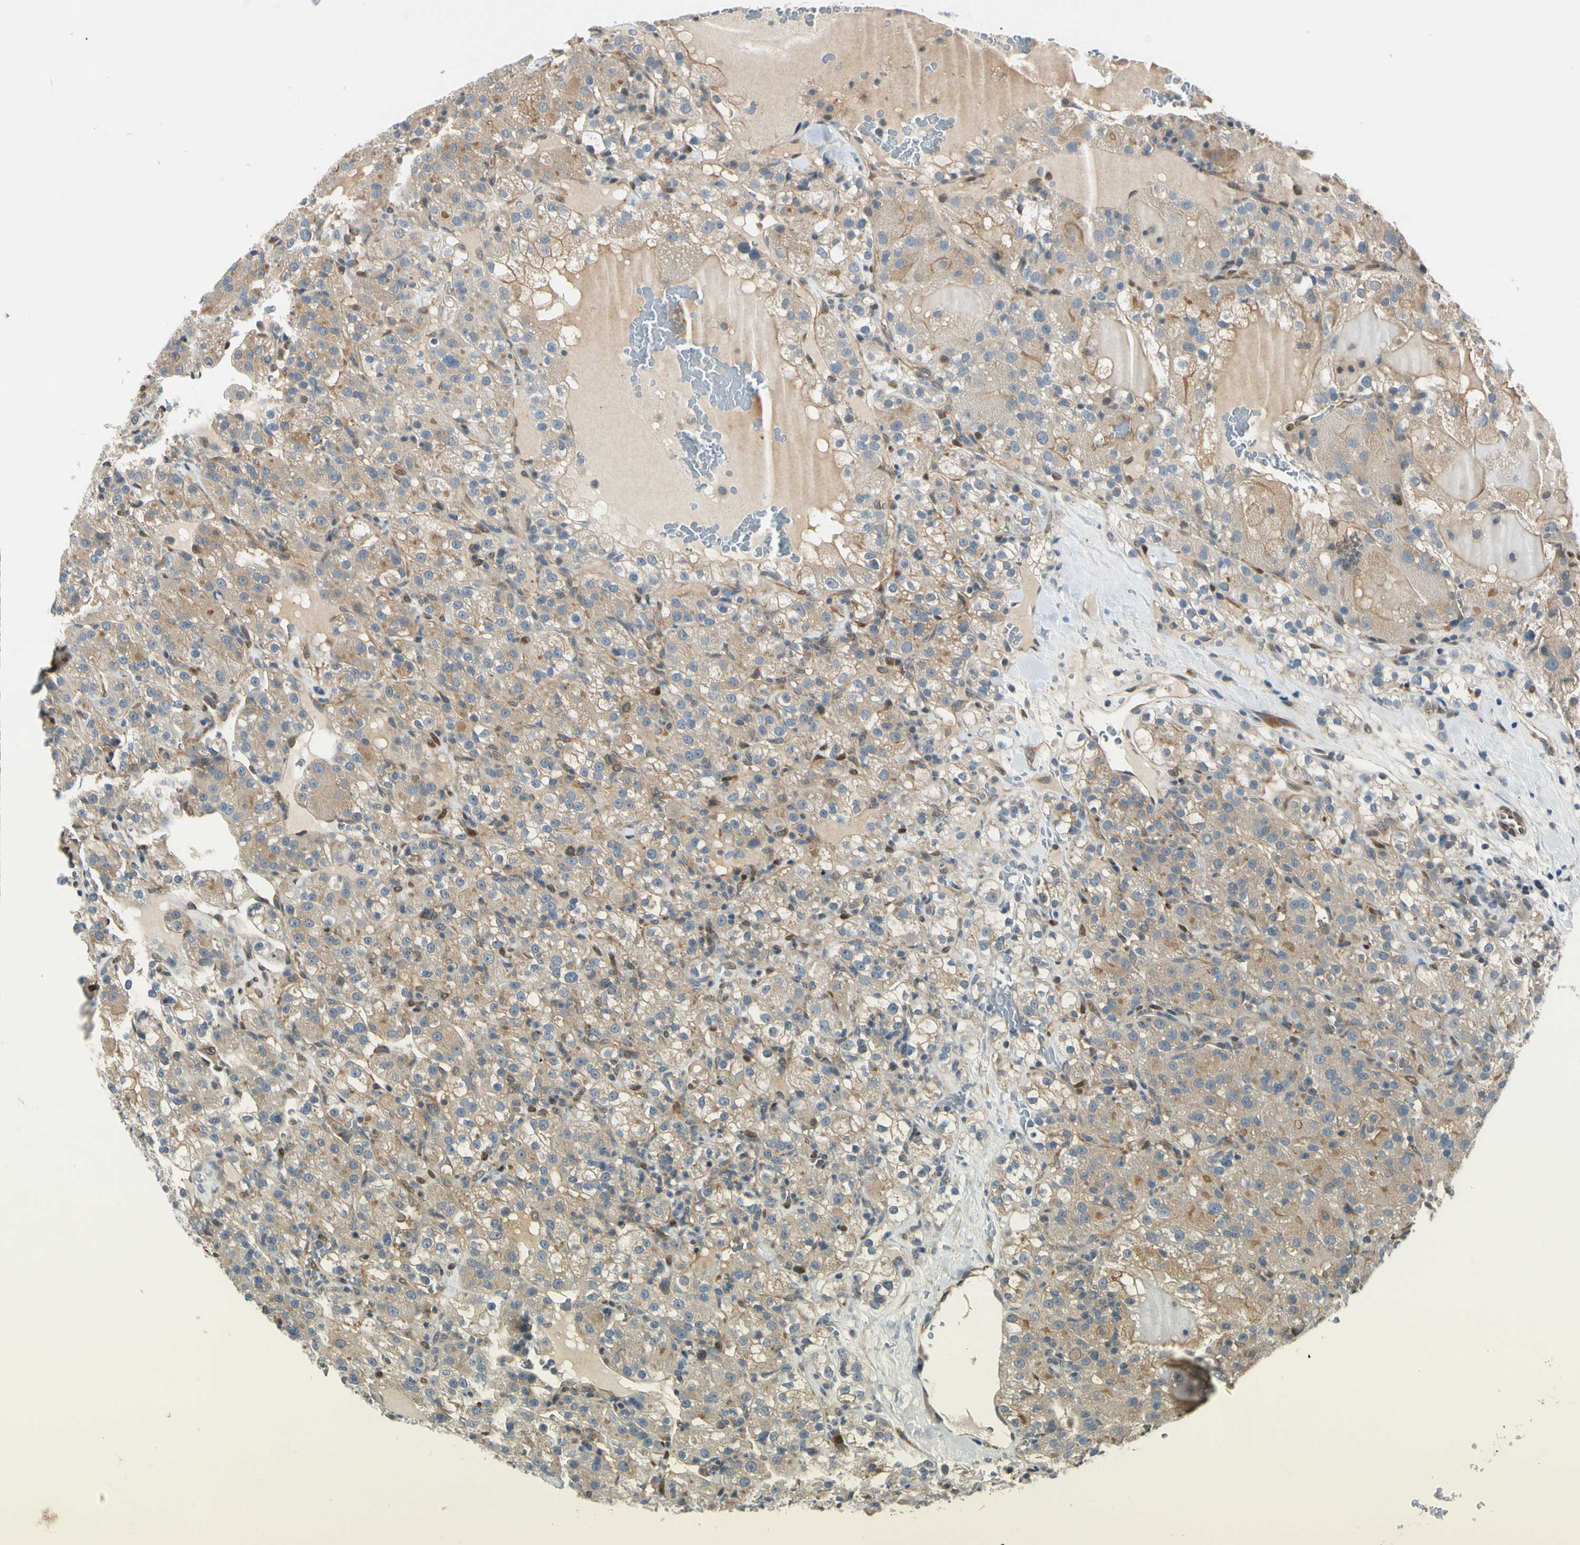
{"staining": {"intensity": "weak", "quantity": ">75%", "location": "cytoplasmic/membranous"}, "tissue": "renal cancer", "cell_type": "Tumor cells", "image_type": "cancer", "snomed": [{"axis": "morphology", "description": "Normal tissue, NOS"}, {"axis": "morphology", "description": "Adenocarcinoma, NOS"}, {"axis": "topography", "description": "Kidney"}], "caption": "Adenocarcinoma (renal) was stained to show a protein in brown. There is low levels of weak cytoplasmic/membranous positivity in approximately >75% of tumor cells.", "gene": "RASGRF1", "patient": {"sex": "male", "age": 61}}